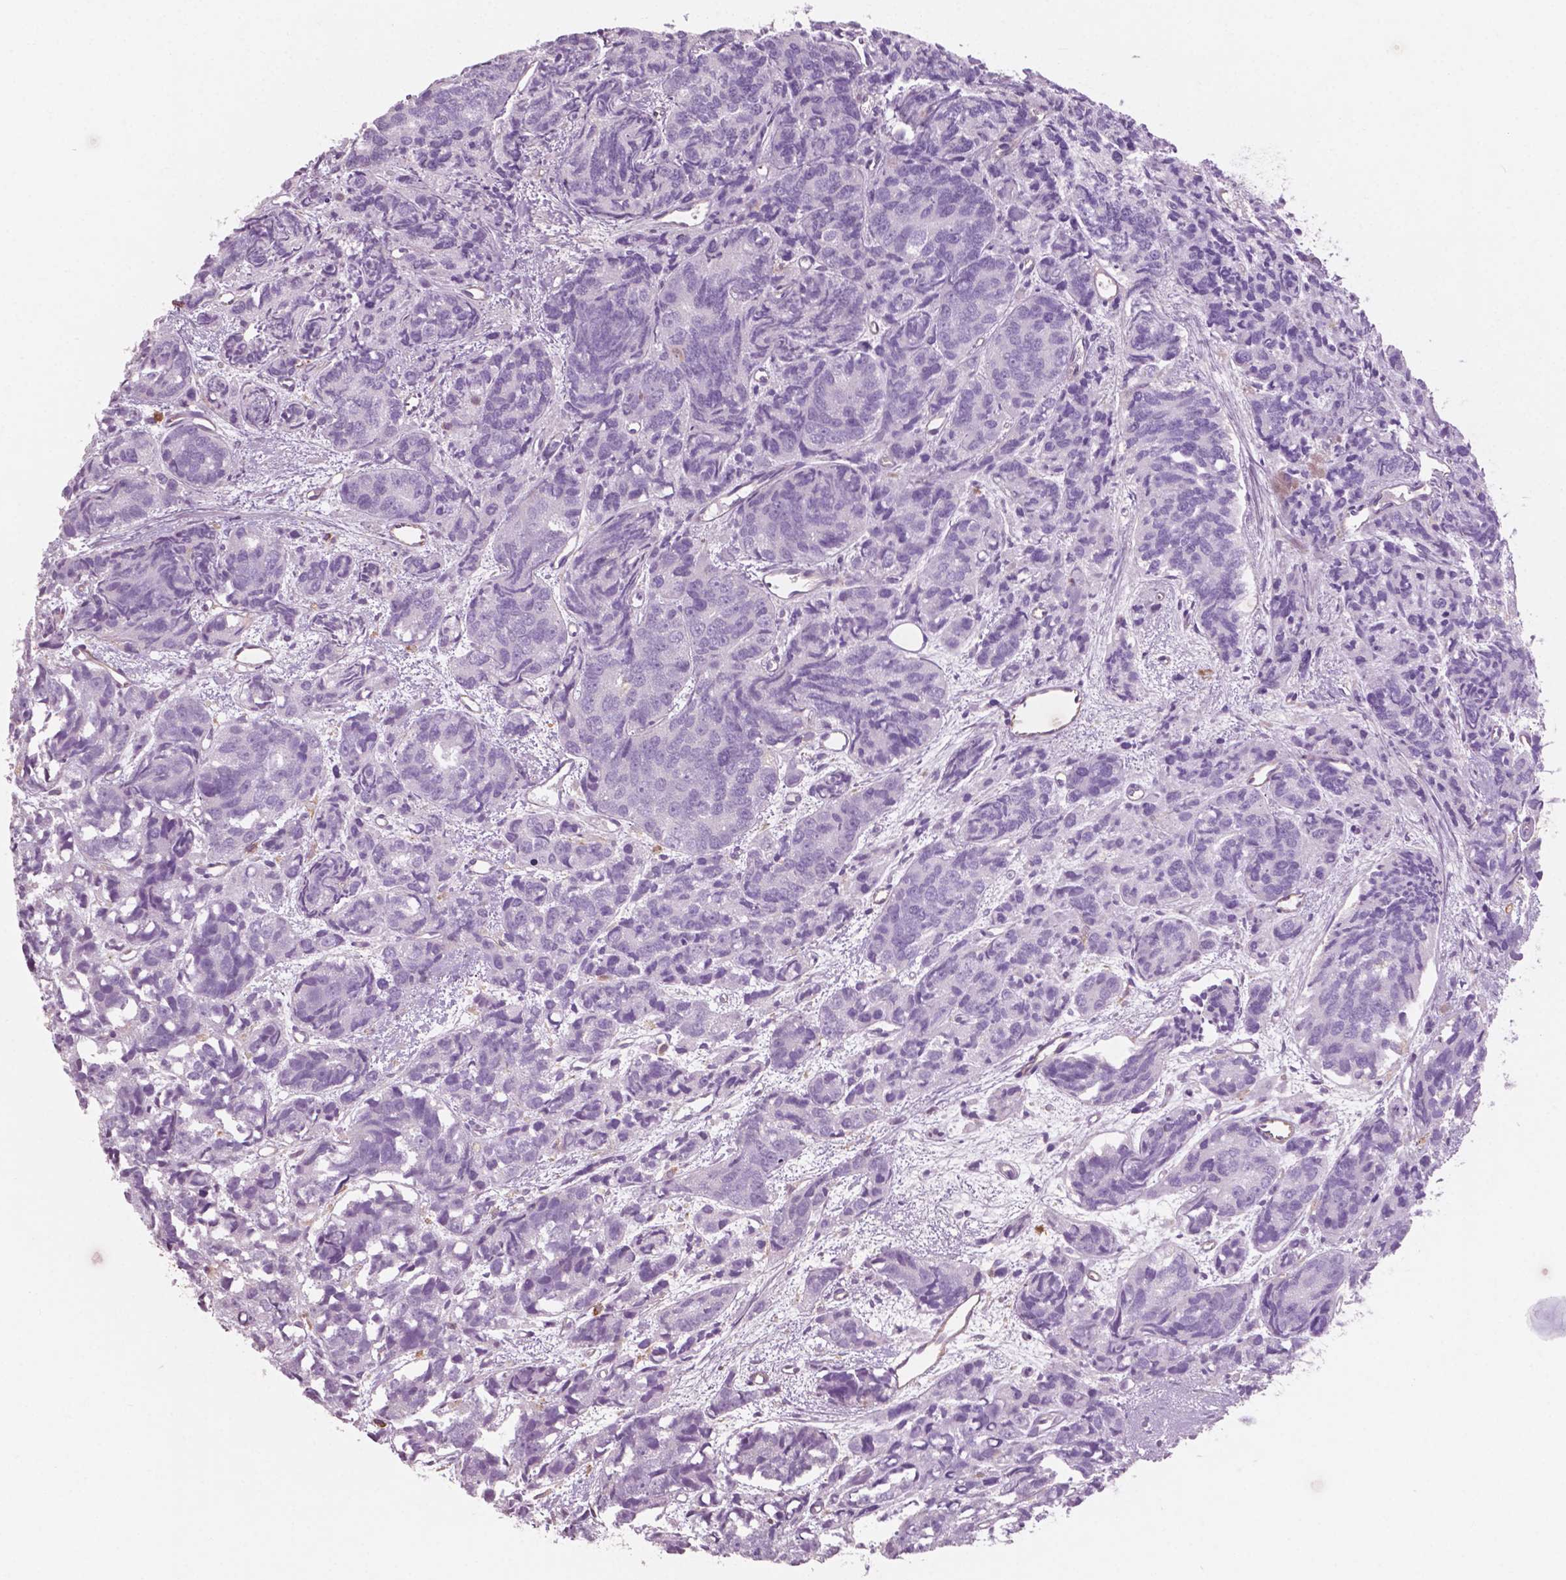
{"staining": {"intensity": "negative", "quantity": "none", "location": "none"}, "tissue": "prostate cancer", "cell_type": "Tumor cells", "image_type": "cancer", "snomed": [{"axis": "morphology", "description": "Adenocarcinoma, High grade"}, {"axis": "topography", "description": "Prostate"}], "caption": "Immunohistochemistry photomicrograph of human prostate adenocarcinoma (high-grade) stained for a protein (brown), which shows no expression in tumor cells.", "gene": "AWAT1", "patient": {"sex": "male", "age": 77}}